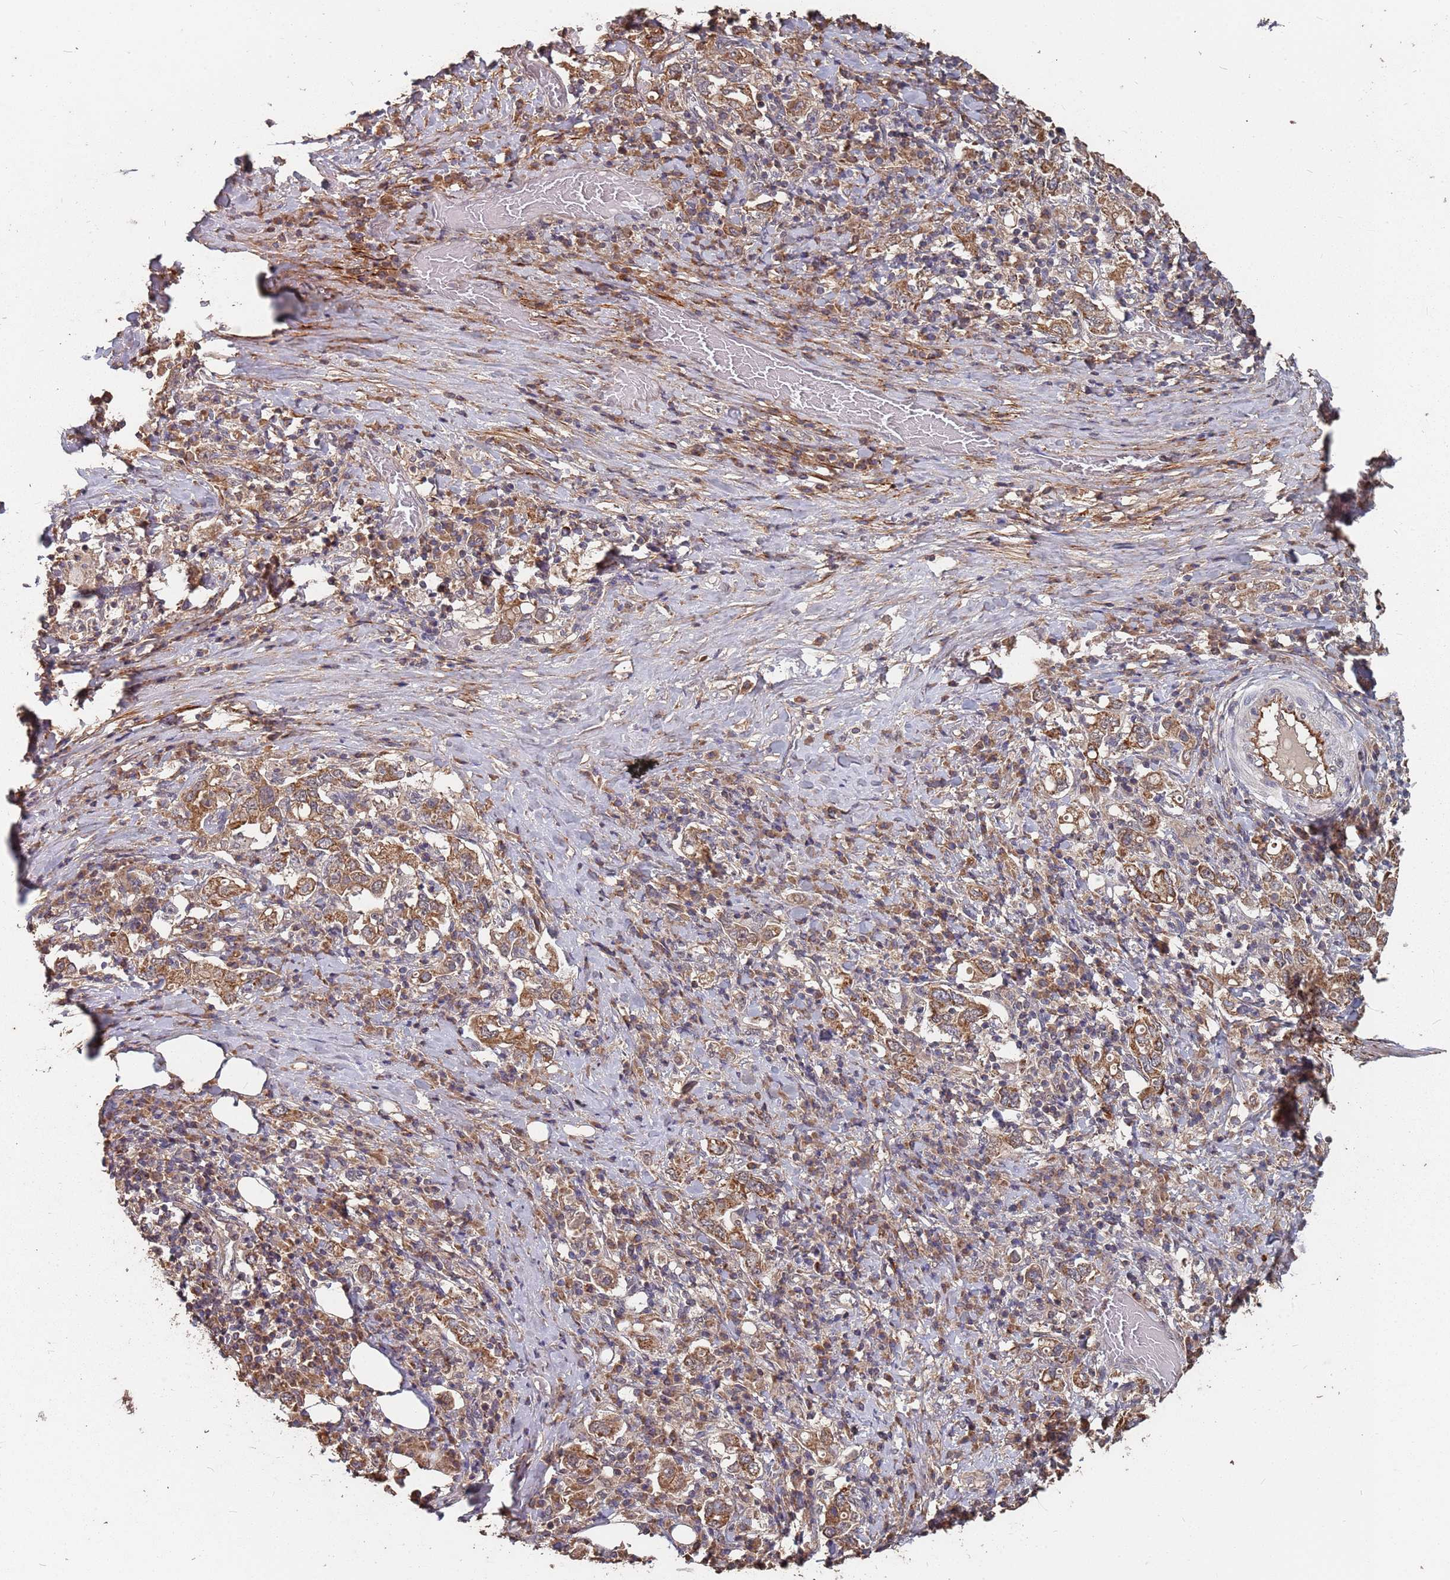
{"staining": {"intensity": "moderate", "quantity": ">75%", "location": "cytoplasmic/membranous"}, "tissue": "stomach cancer", "cell_type": "Tumor cells", "image_type": "cancer", "snomed": [{"axis": "morphology", "description": "Adenocarcinoma, NOS"}, {"axis": "topography", "description": "Stomach, upper"}, {"axis": "topography", "description": "Stomach"}], "caption": "Tumor cells show moderate cytoplasmic/membranous positivity in approximately >75% of cells in adenocarcinoma (stomach). (DAB IHC, brown staining for protein, blue staining for nuclei).", "gene": "PRORP", "patient": {"sex": "male", "age": 62}}